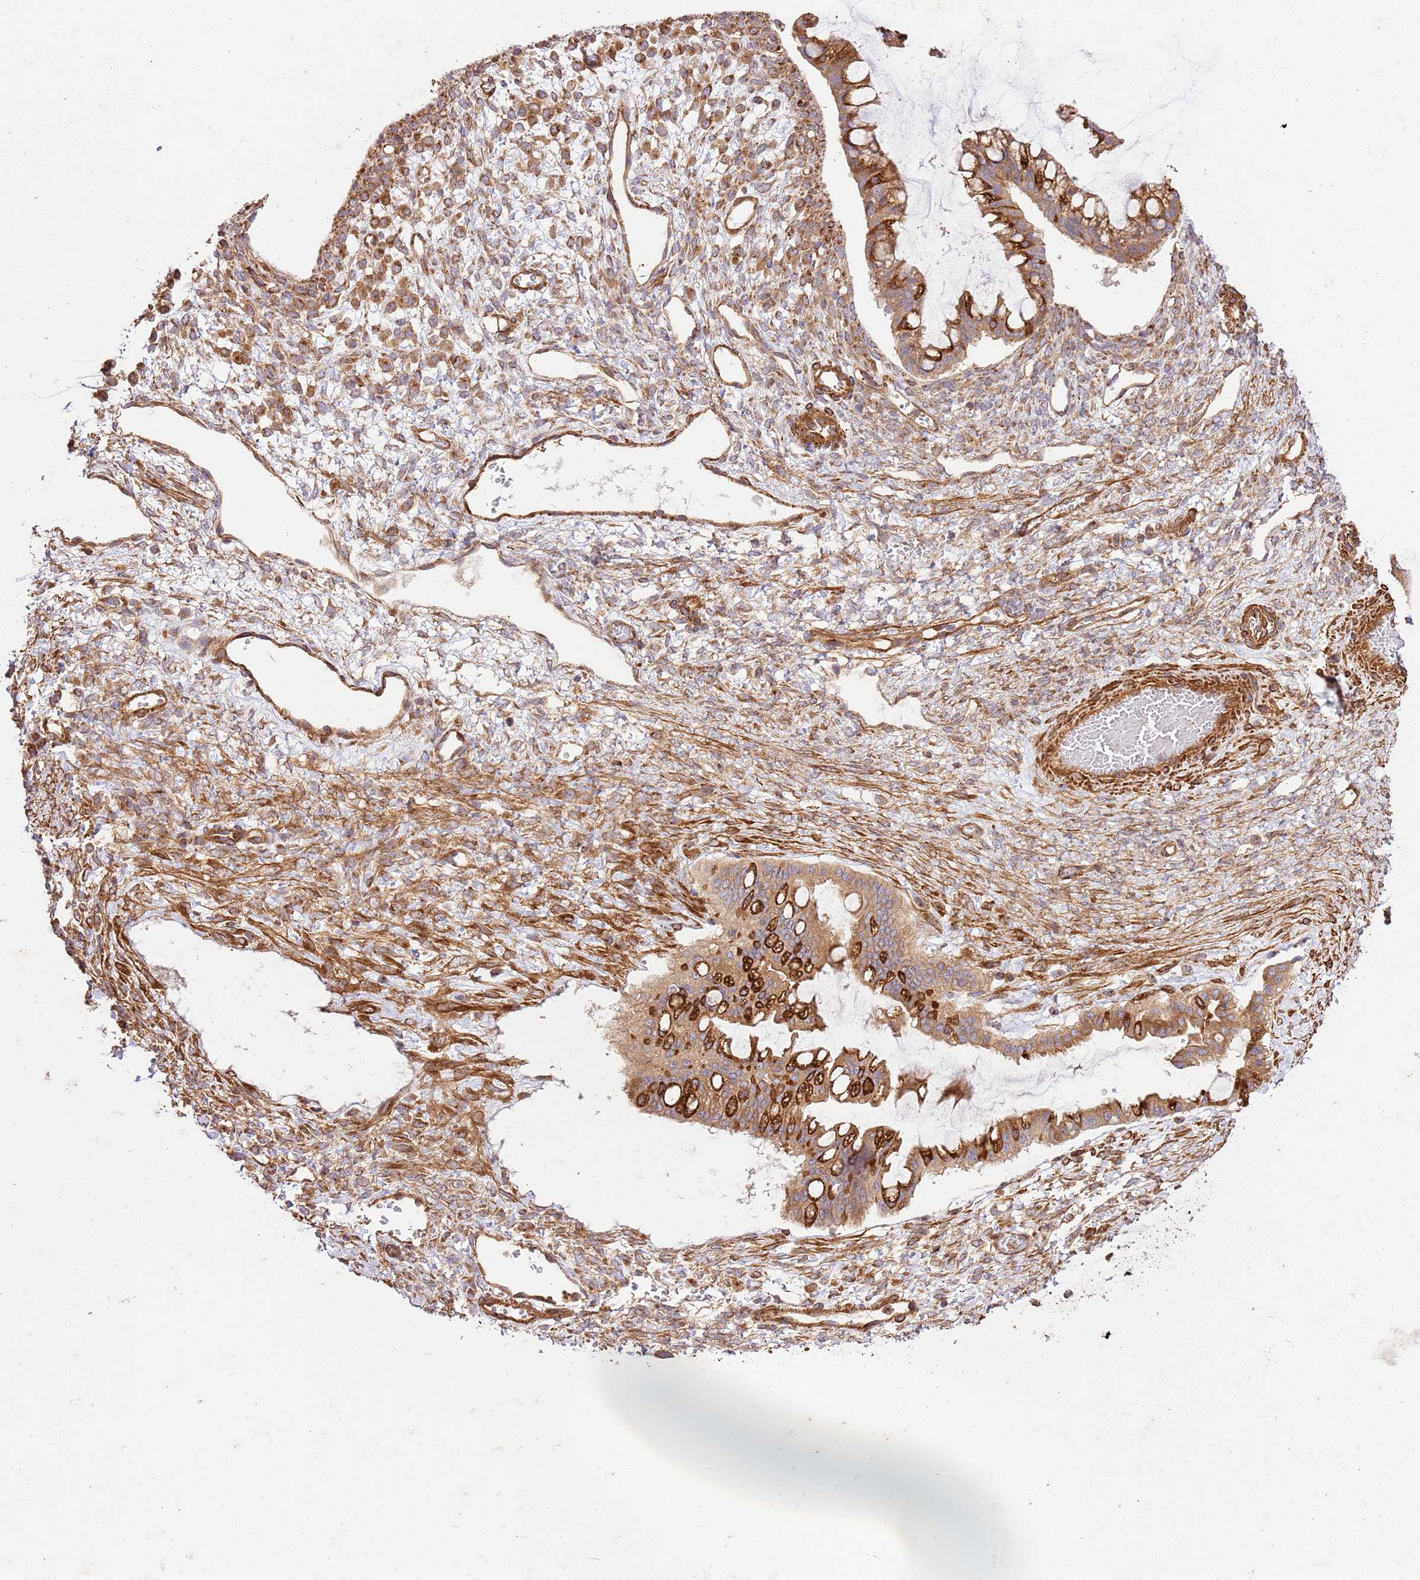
{"staining": {"intensity": "strong", "quantity": ">75%", "location": "cytoplasmic/membranous"}, "tissue": "ovarian cancer", "cell_type": "Tumor cells", "image_type": "cancer", "snomed": [{"axis": "morphology", "description": "Cystadenocarcinoma, mucinous, NOS"}, {"axis": "topography", "description": "Ovary"}], "caption": "Ovarian mucinous cystadenocarcinoma stained with DAB immunohistochemistry (IHC) shows high levels of strong cytoplasmic/membranous positivity in about >75% of tumor cells.", "gene": "ZBTB39", "patient": {"sex": "female", "age": 73}}